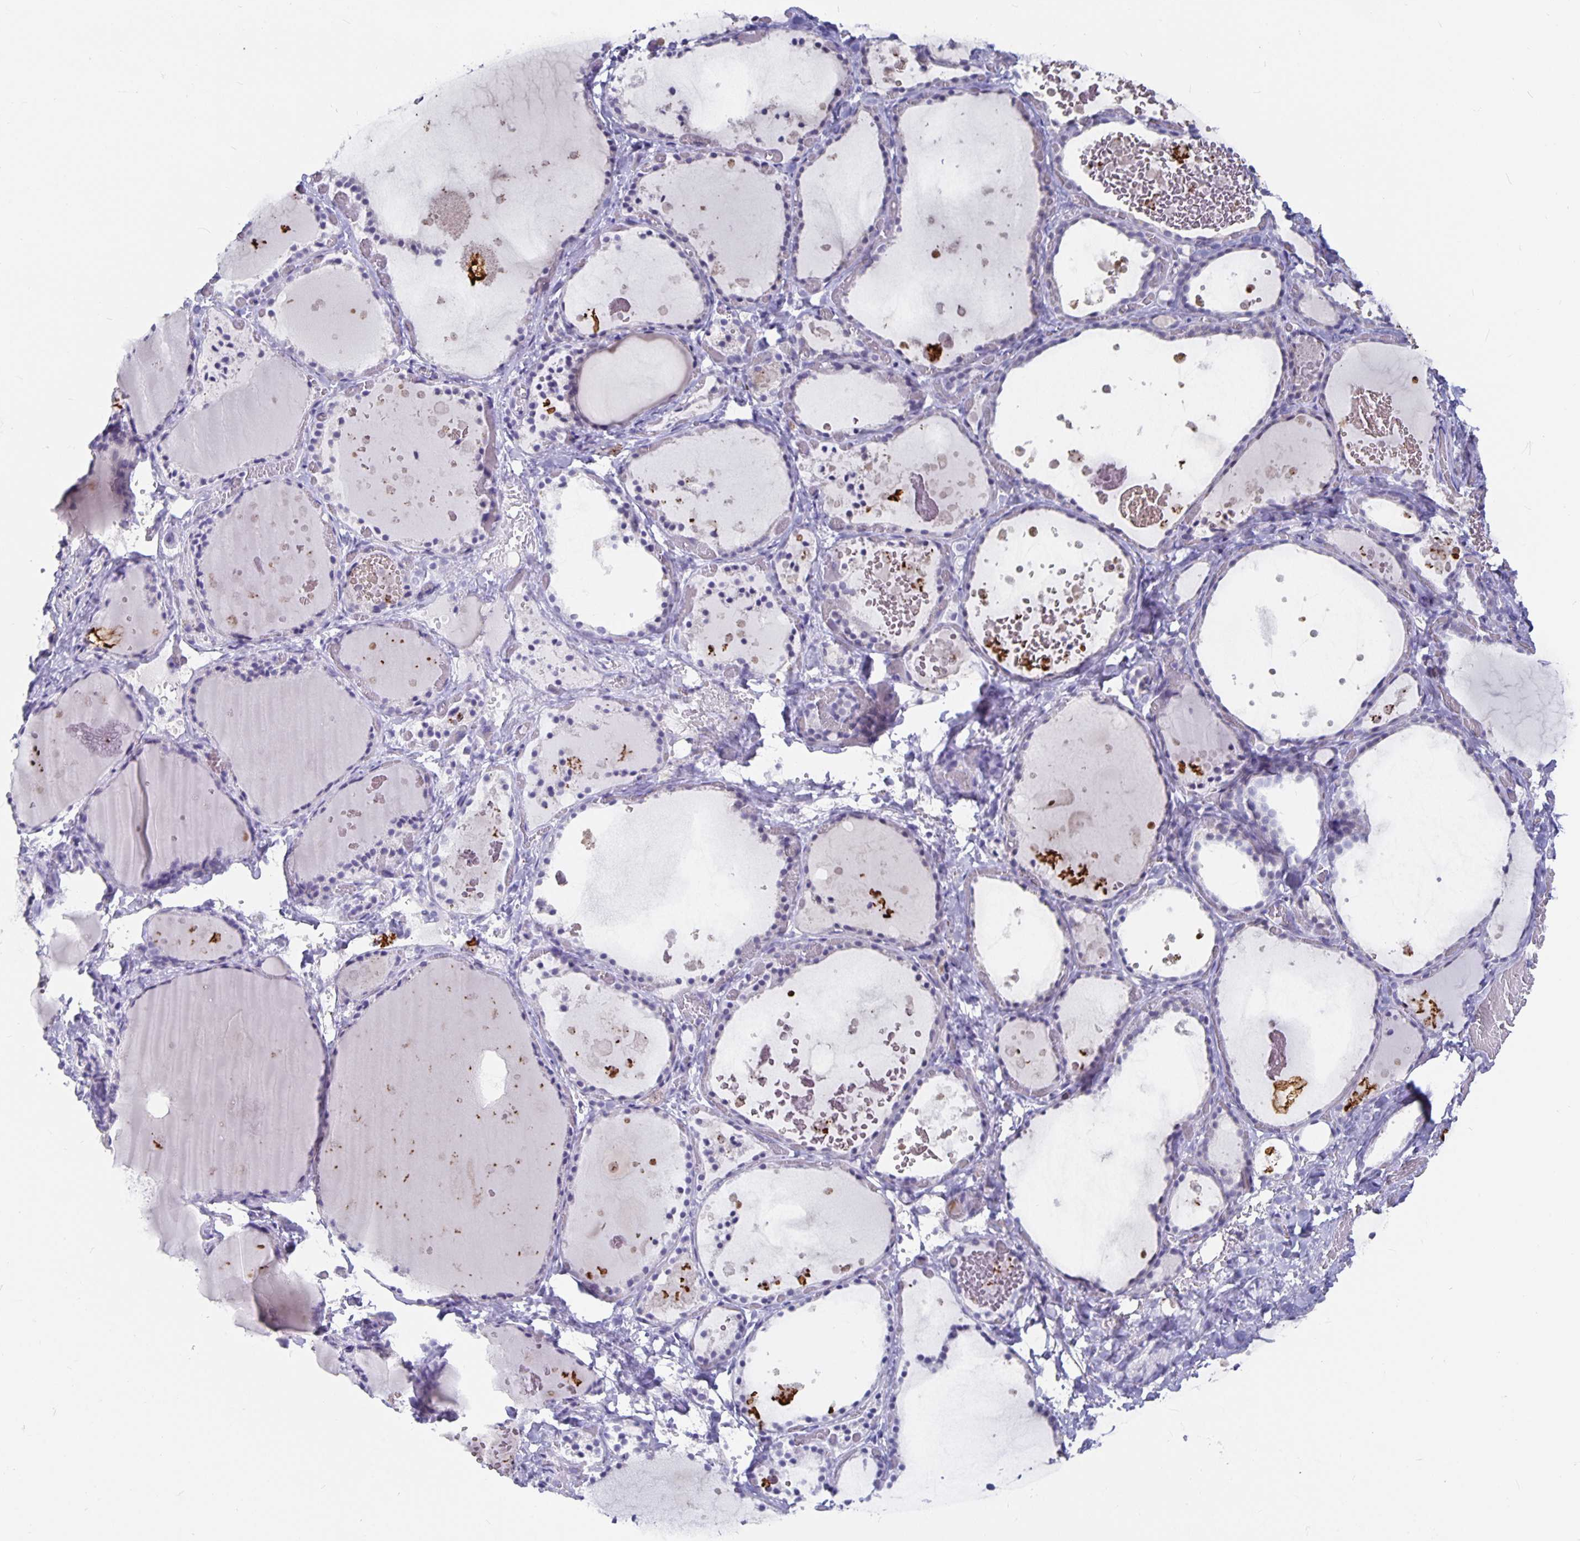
{"staining": {"intensity": "negative", "quantity": "none", "location": "none"}, "tissue": "thyroid gland", "cell_type": "Glandular cells", "image_type": "normal", "snomed": [{"axis": "morphology", "description": "Normal tissue, NOS"}, {"axis": "topography", "description": "Thyroid gland"}], "caption": "Thyroid gland stained for a protein using immunohistochemistry reveals no staining glandular cells.", "gene": "OLIG2", "patient": {"sex": "female", "age": 56}}